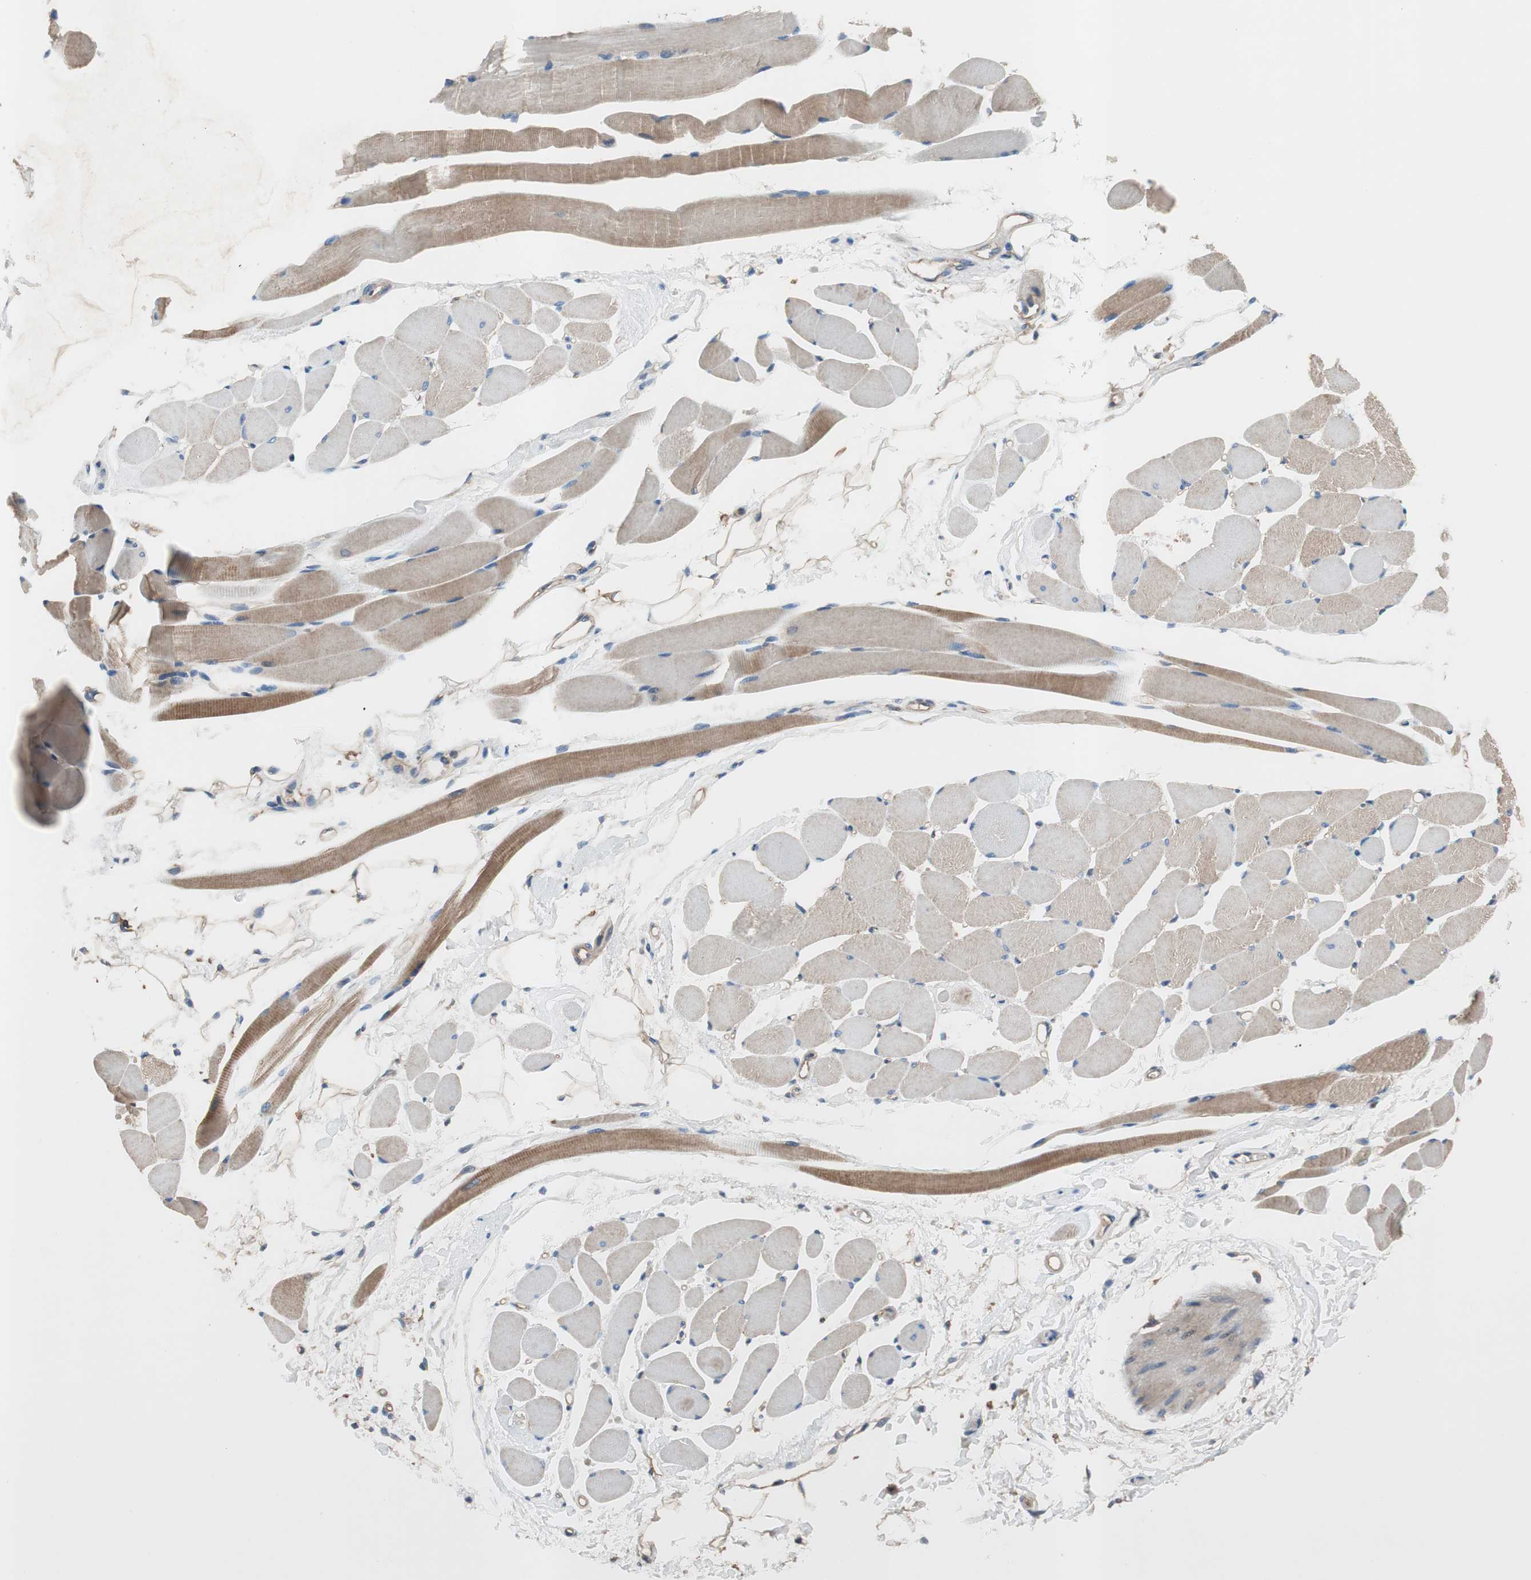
{"staining": {"intensity": "moderate", "quantity": "25%-75%", "location": "cytoplasmic/membranous"}, "tissue": "skeletal muscle", "cell_type": "Myocytes", "image_type": "normal", "snomed": [{"axis": "morphology", "description": "Normal tissue, NOS"}, {"axis": "topography", "description": "Skeletal muscle"}, {"axis": "topography", "description": "Peripheral nerve tissue"}], "caption": "A high-resolution histopathology image shows immunohistochemistry staining of benign skeletal muscle, which shows moderate cytoplasmic/membranous staining in about 25%-75% of myocytes.", "gene": "CALML3", "patient": {"sex": "female", "age": 84}}